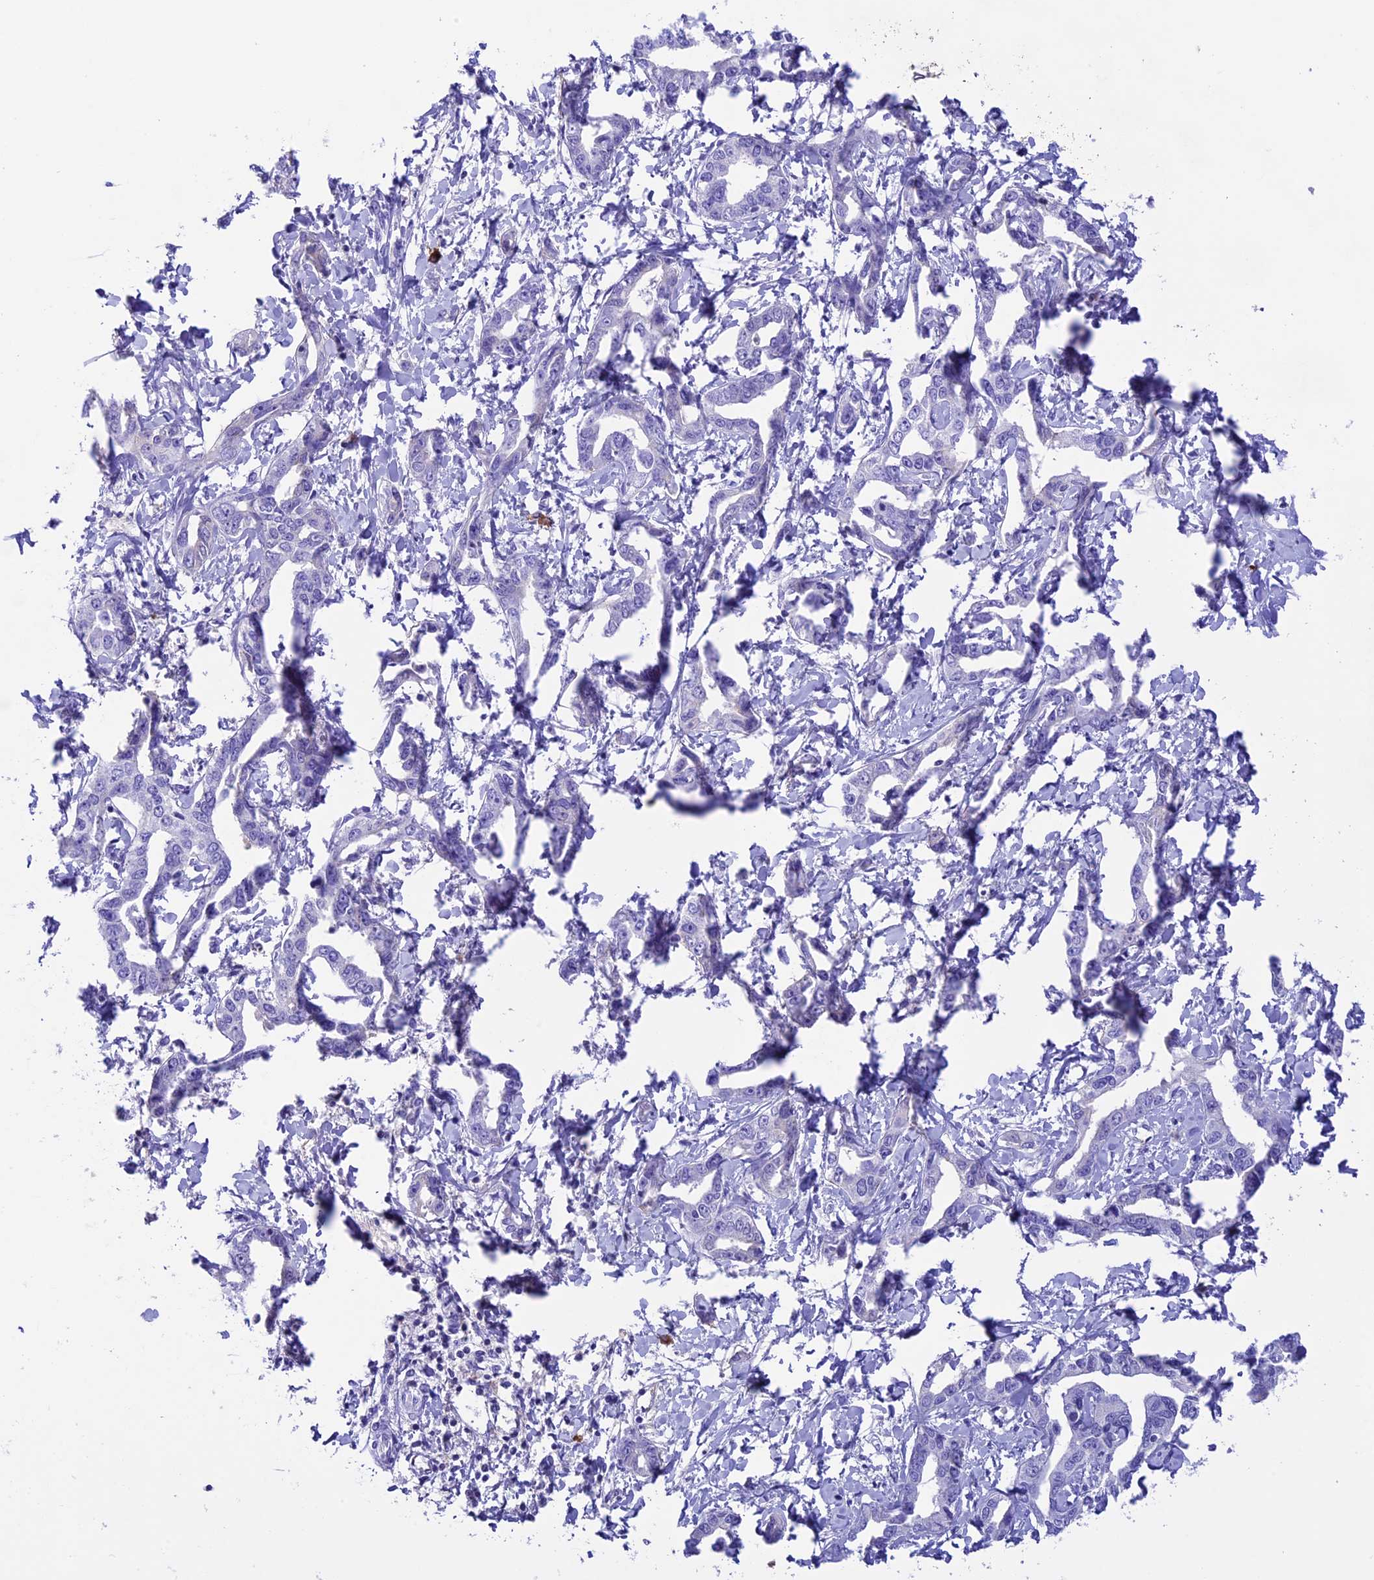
{"staining": {"intensity": "negative", "quantity": "none", "location": "none"}, "tissue": "liver cancer", "cell_type": "Tumor cells", "image_type": "cancer", "snomed": [{"axis": "morphology", "description": "Cholangiocarcinoma"}, {"axis": "topography", "description": "Liver"}], "caption": "An image of liver cholangiocarcinoma stained for a protein displays no brown staining in tumor cells.", "gene": "IGSF6", "patient": {"sex": "male", "age": 59}}